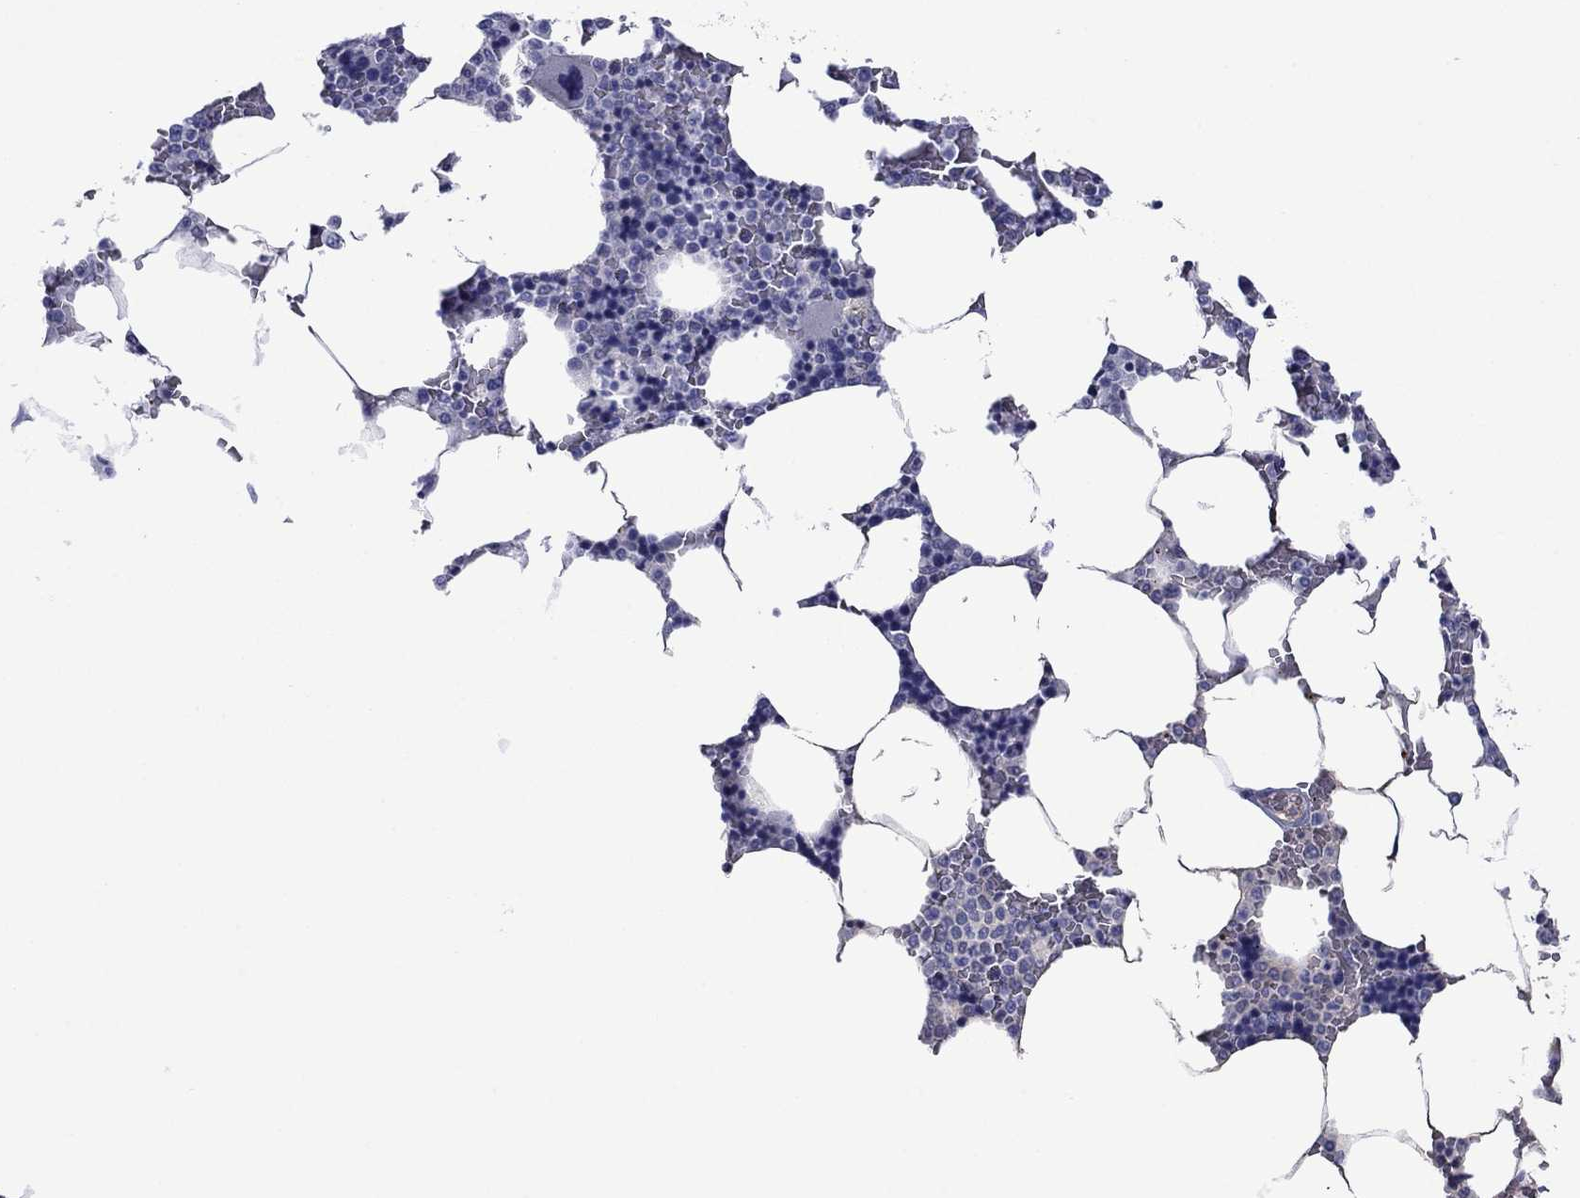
{"staining": {"intensity": "negative", "quantity": "none", "location": "none"}, "tissue": "bone marrow", "cell_type": "Hematopoietic cells", "image_type": "normal", "snomed": [{"axis": "morphology", "description": "Normal tissue, NOS"}, {"axis": "topography", "description": "Bone marrow"}], "caption": "DAB (3,3'-diaminobenzidine) immunohistochemical staining of unremarkable bone marrow demonstrates no significant staining in hematopoietic cells. (Brightfield microscopy of DAB (3,3'-diaminobenzidine) immunohistochemistry (IHC) at high magnification).", "gene": "APOA2", "patient": {"sex": "male", "age": 63}}